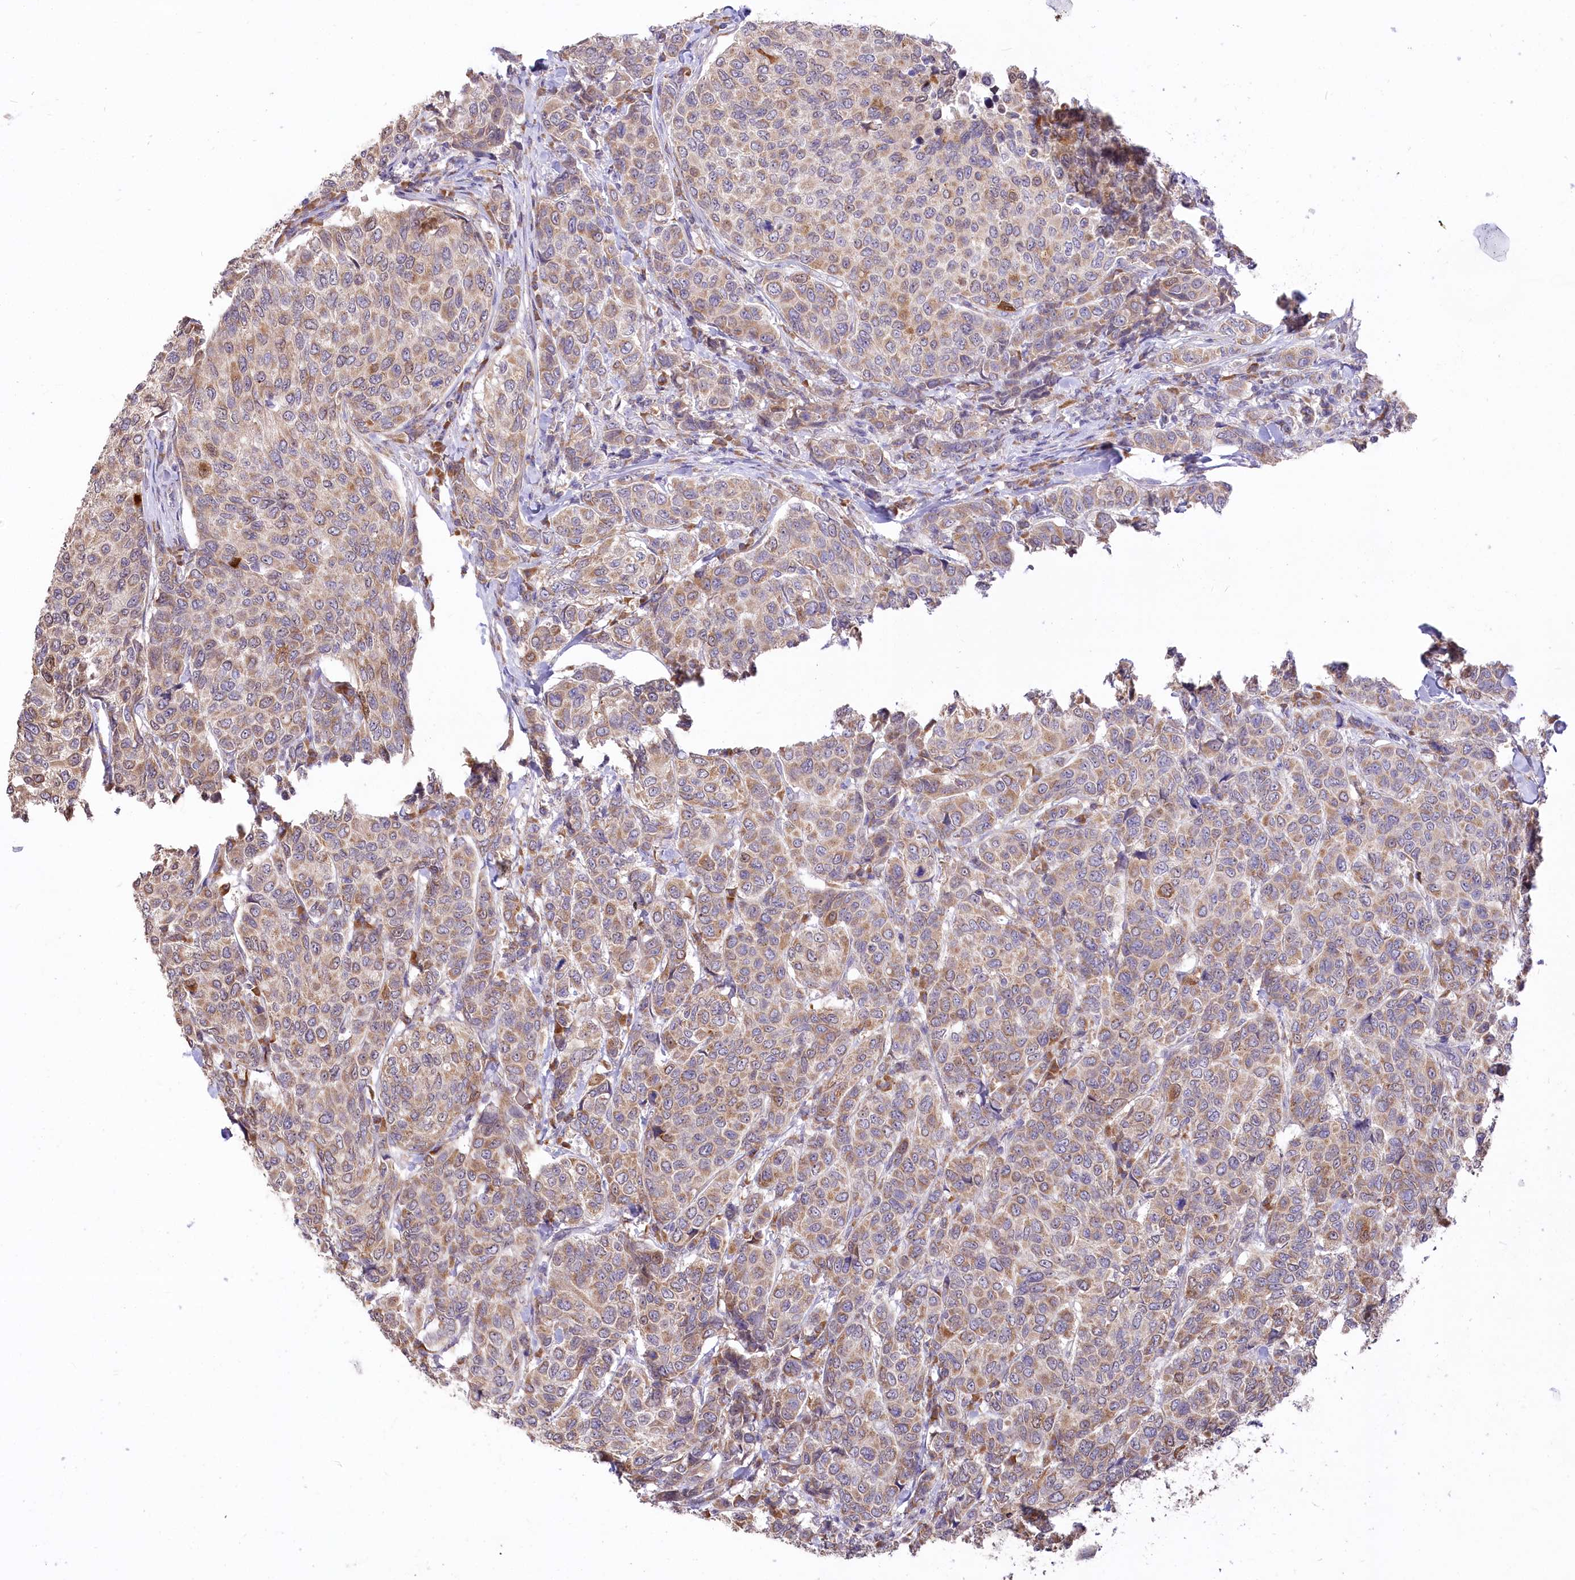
{"staining": {"intensity": "moderate", "quantity": ">75%", "location": "cytoplasmic/membranous"}, "tissue": "breast cancer", "cell_type": "Tumor cells", "image_type": "cancer", "snomed": [{"axis": "morphology", "description": "Duct carcinoma"}, {"axis": "topography", "description": "Breast"}], "caption": "Immunohistochemical staining of human breast cancer (intraductal carcinoma) reveals moderate cytoplasmic/membranous protein staining in approximately >75% of tumor cells.", "gene": "STT3B", "patient": {"sex": "female", "age": 55}}